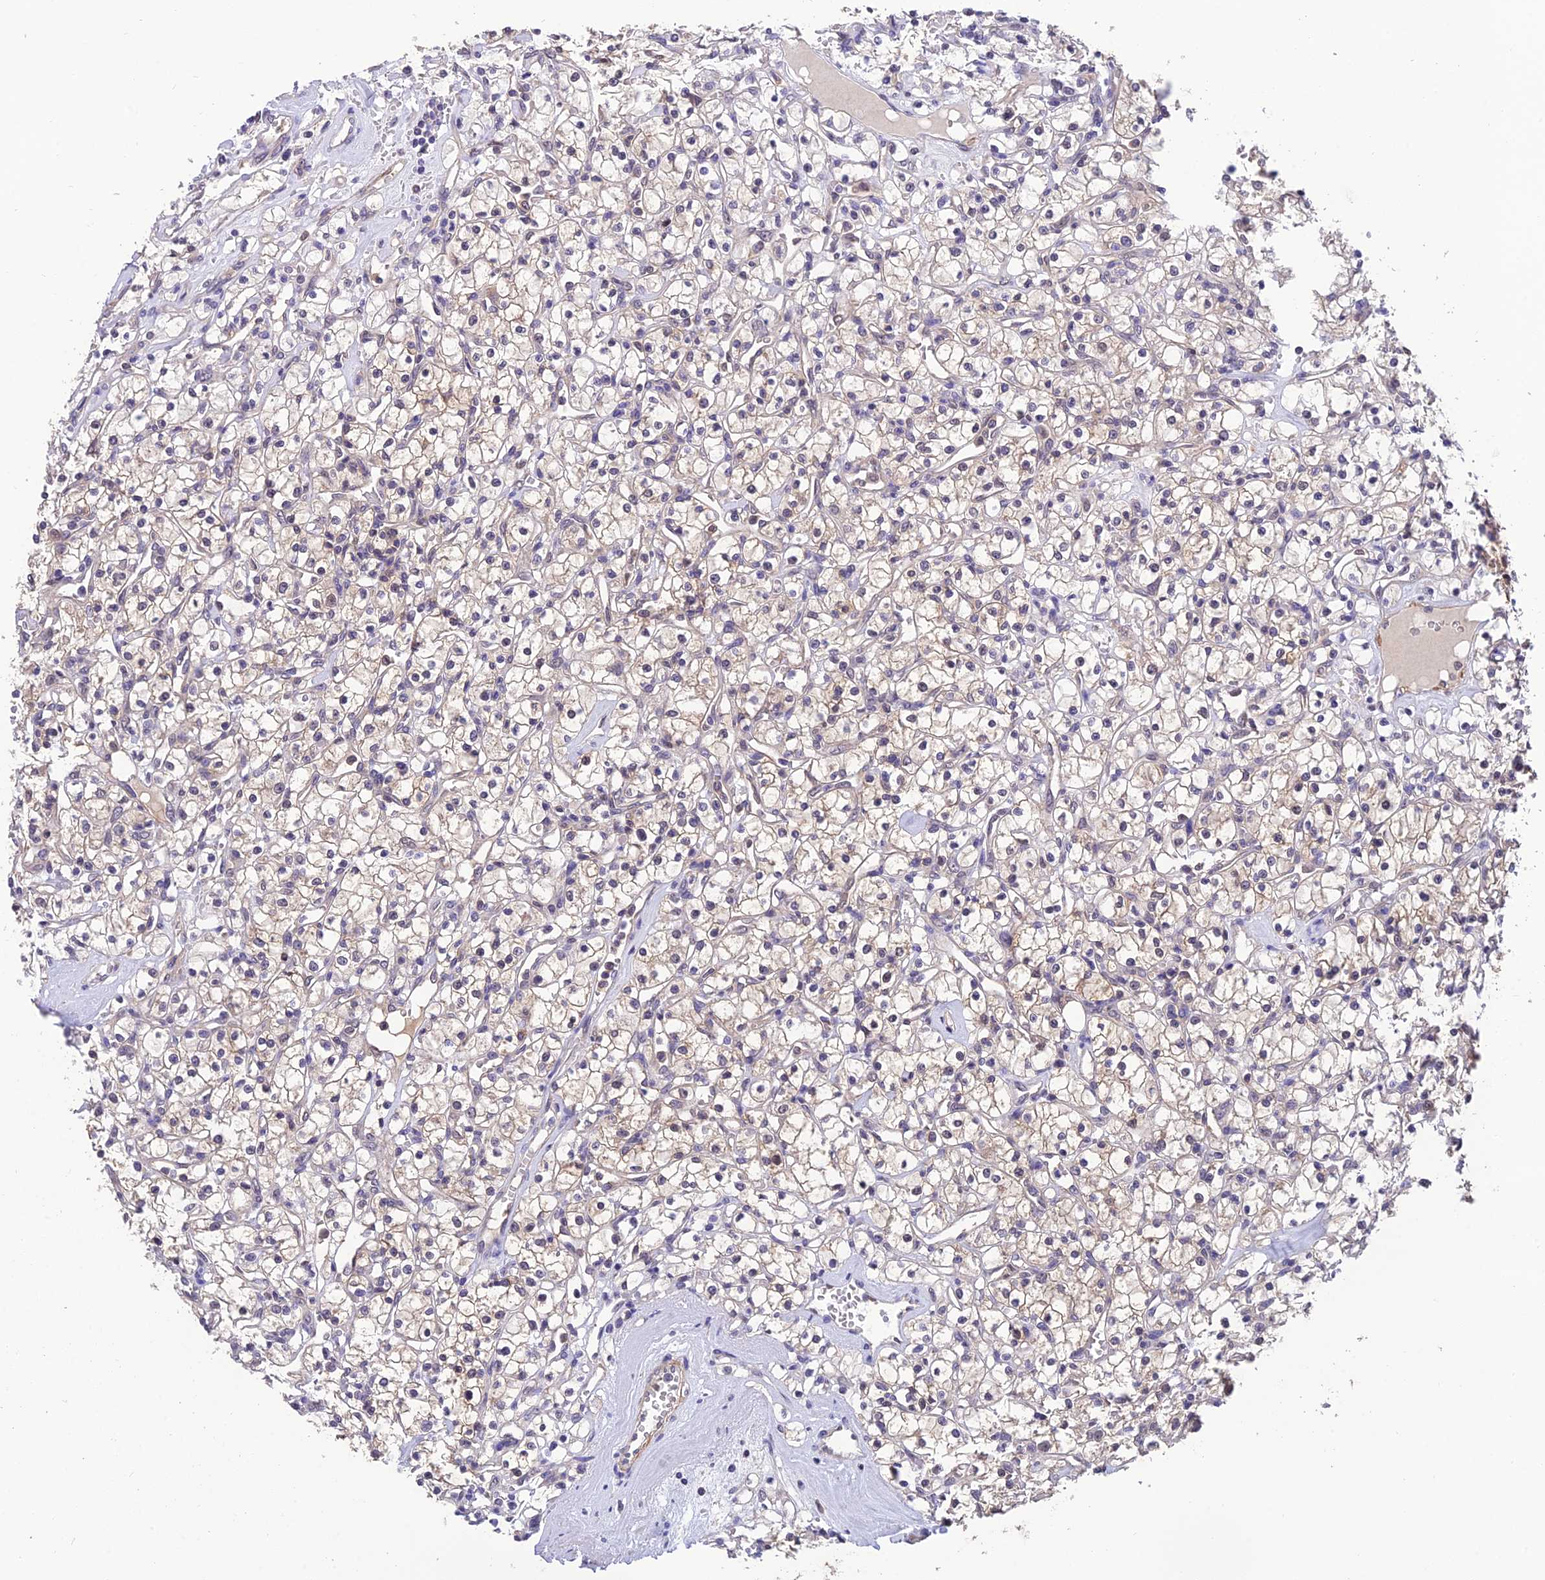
{"staining": {"intensity": "negative", "quantity": "none", "location": "none"}, "tissue": "renal cancer", "cell_type": "Tumor cells", "image_type": "cancer", "snomed": [{"axis": "morphology", "description": "Adenocarcinoma, NOS"}, {"axis": "topography", "description": "Kidney"}], "caption": "This is an immunohistochemistry (IHC) photomicrograph of human adenocarcinoma (renal). There is no expression in tumor cells.", "gene": "PSMB3", "patient": {"sex": "female", "age": 59}}